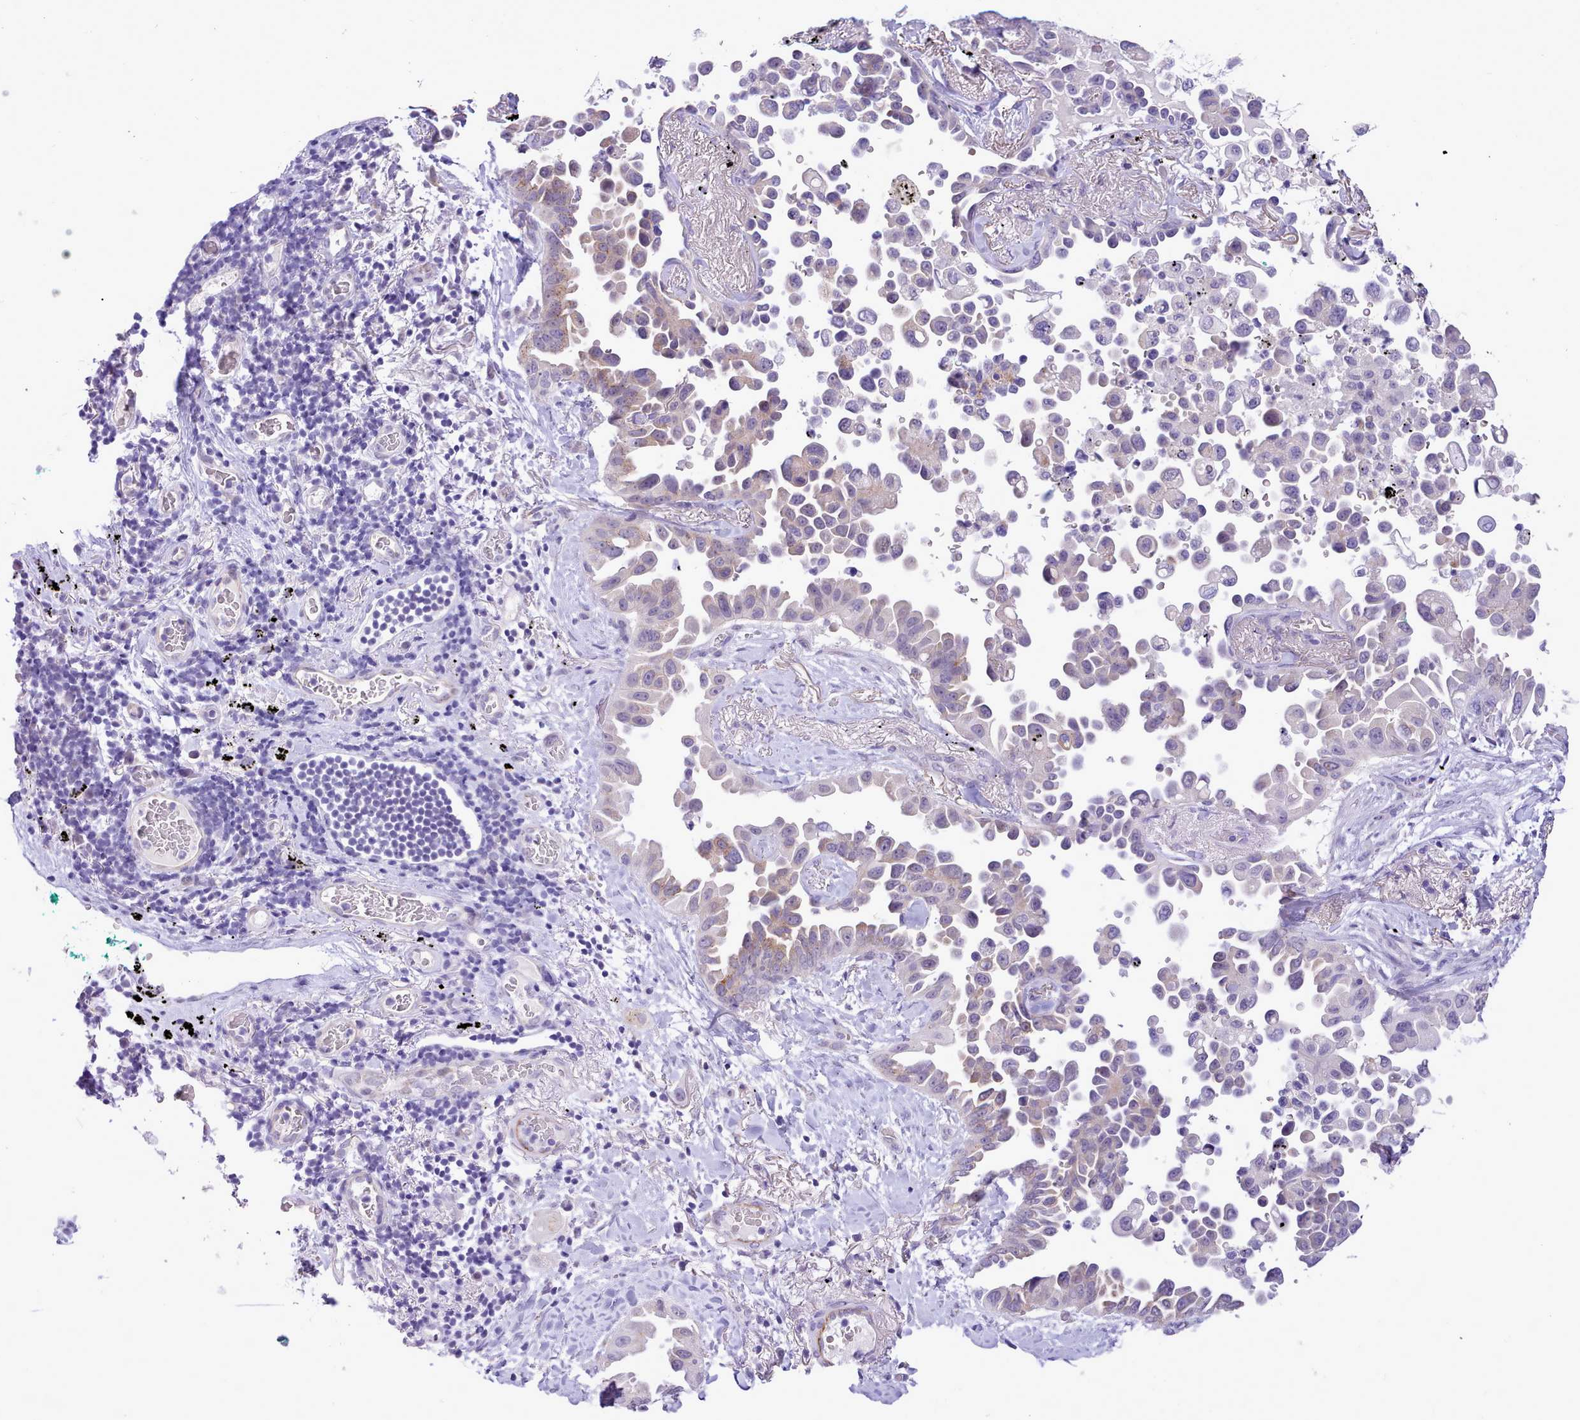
{"staining": {"intensity": "weak", "quantity": "<25%", "location": "cytoplasmic/membranous"}, "tissue": "lung cancer", "cell_type": "Tumor cells", "image_type": "cancer", "snomed": [{"axis": "morphology", "description": "Adenocarcinoma, NOS"}, {"axis": "topography", "description": "Lung"}], "caption": "Micrograph shows no significant protein positivity in tumor cells of adenocarcinoma (lung). (DAB immunohistochemistry with hematoxylin counter stain).", "gene": "LRRC37A", "patient": {"sex": "female", "age": 67}}